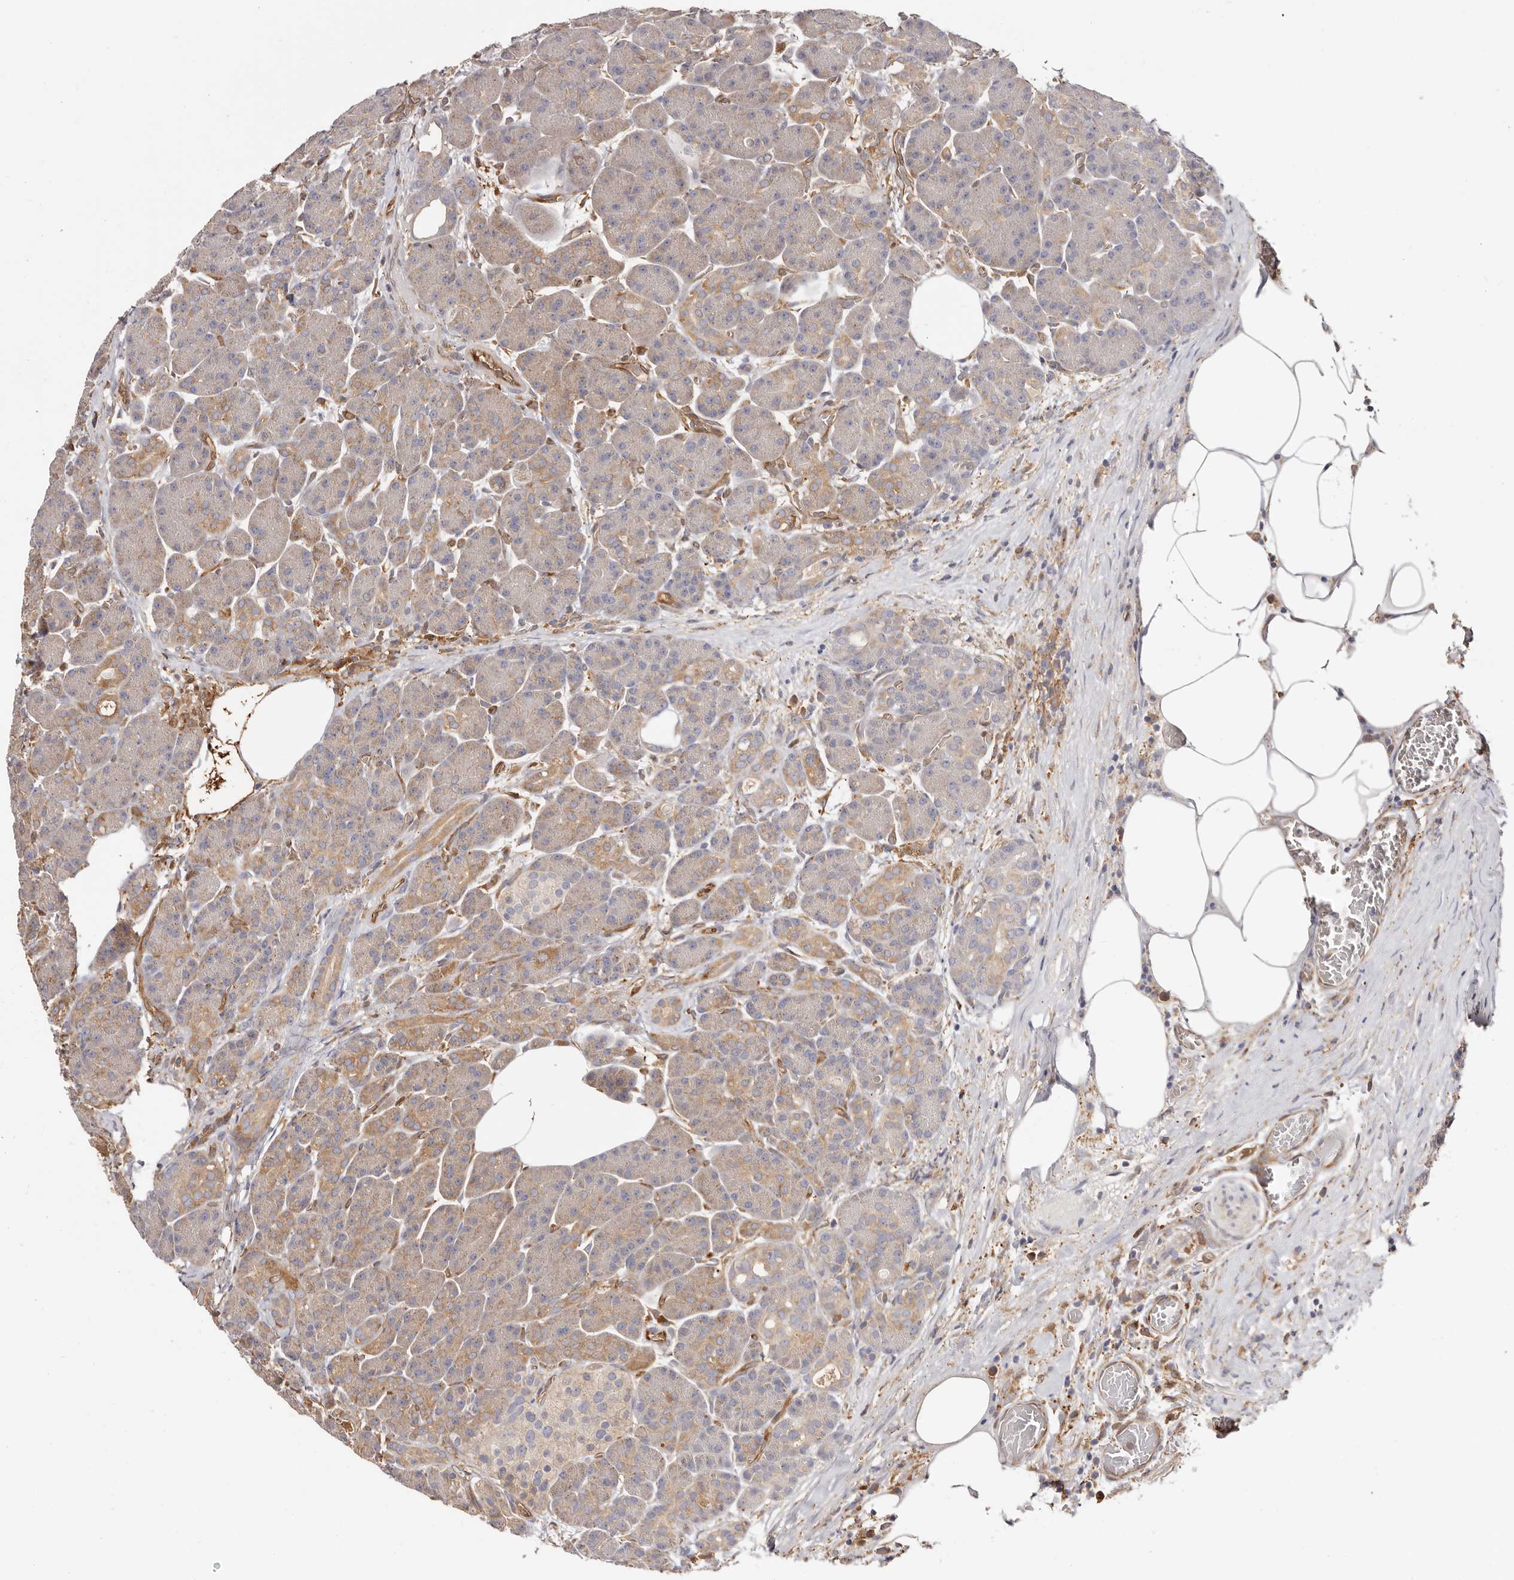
{"staining": {"intensity": "moderate", "quantity": "<25%", "location": "cytoplasmic/membranous"}, "tissue": "pancreas", "cell_type": "Exocrine glandular cells", "image_type": "normal", "snomed": [{"axis": "morphology", "description": "Normal tissue, NOS"}, {"axis": "topography", "description": "Pancreas"}], "caption": "Benign pancreas shows moderate cytoplasmic/membranous expression in about <25% of exocrine glandular cells.", "gene": "LAP3", "patient": {"sex": "male", "age": 63}}